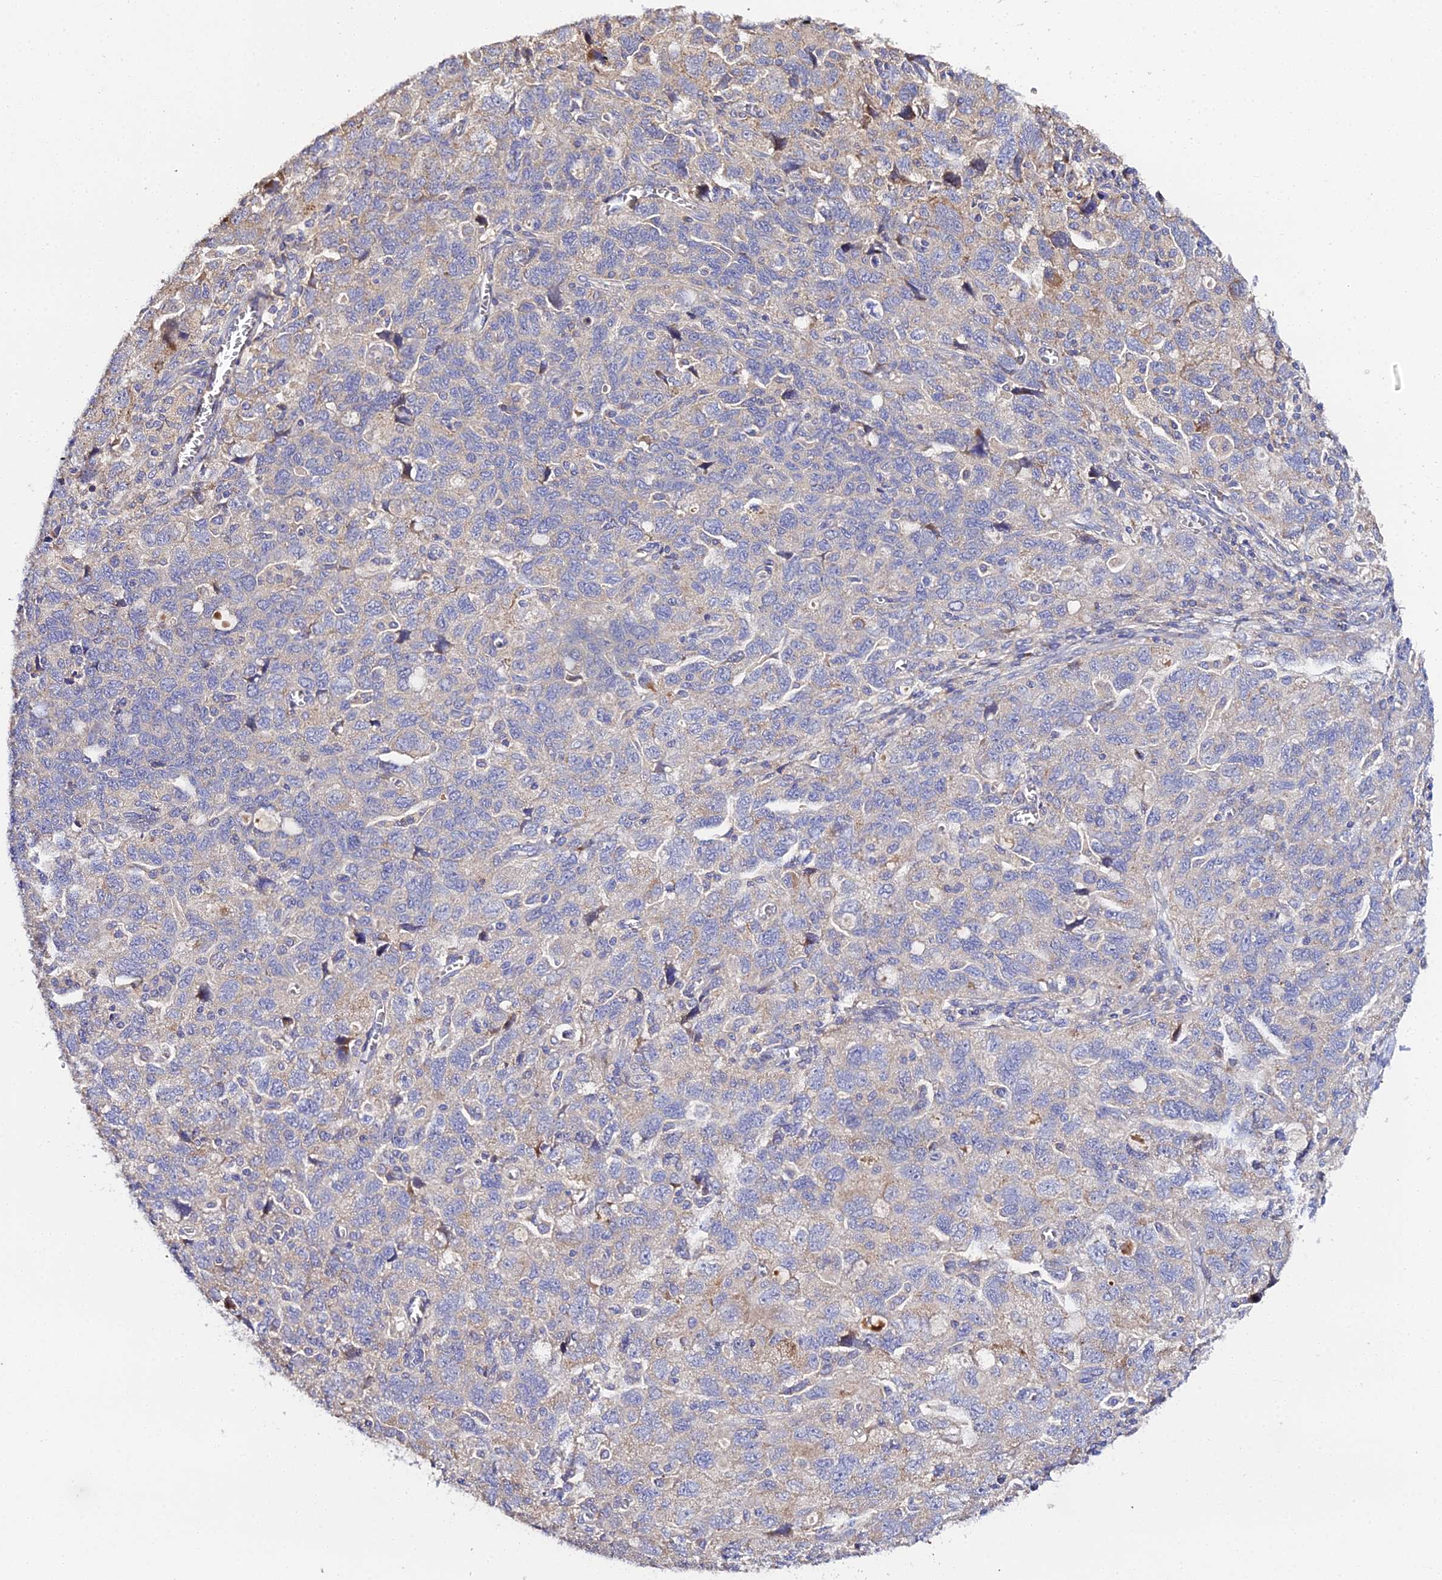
{"staining": {"intensity": "moderate", "quantity": "<25%", "location": "cytoplasmic/membranous"}, "tissue": "ovarian cancer", "cell_type": "Tumor cells", "image_type": "cancer", "snomed": [{"axis": "morphology", "description": "Carcinoma, NOS"}, {"axis": "morphology", "description": "Cystadenocarcinoma, serous, NOS"}, {"axis": "topography", "description": "Ovary"}], "caption": "Immunohistochemistry (IHC) of human ovarian cancer (carcinoma) demonstrates low levels of moderate cytoplasmic/membranous positivity in approximately <25% of tumor cells. (IHC, brightfield microscopy, high magnification).", "gene": "SCX", "patient": {"sex": "female", "age": 69}}